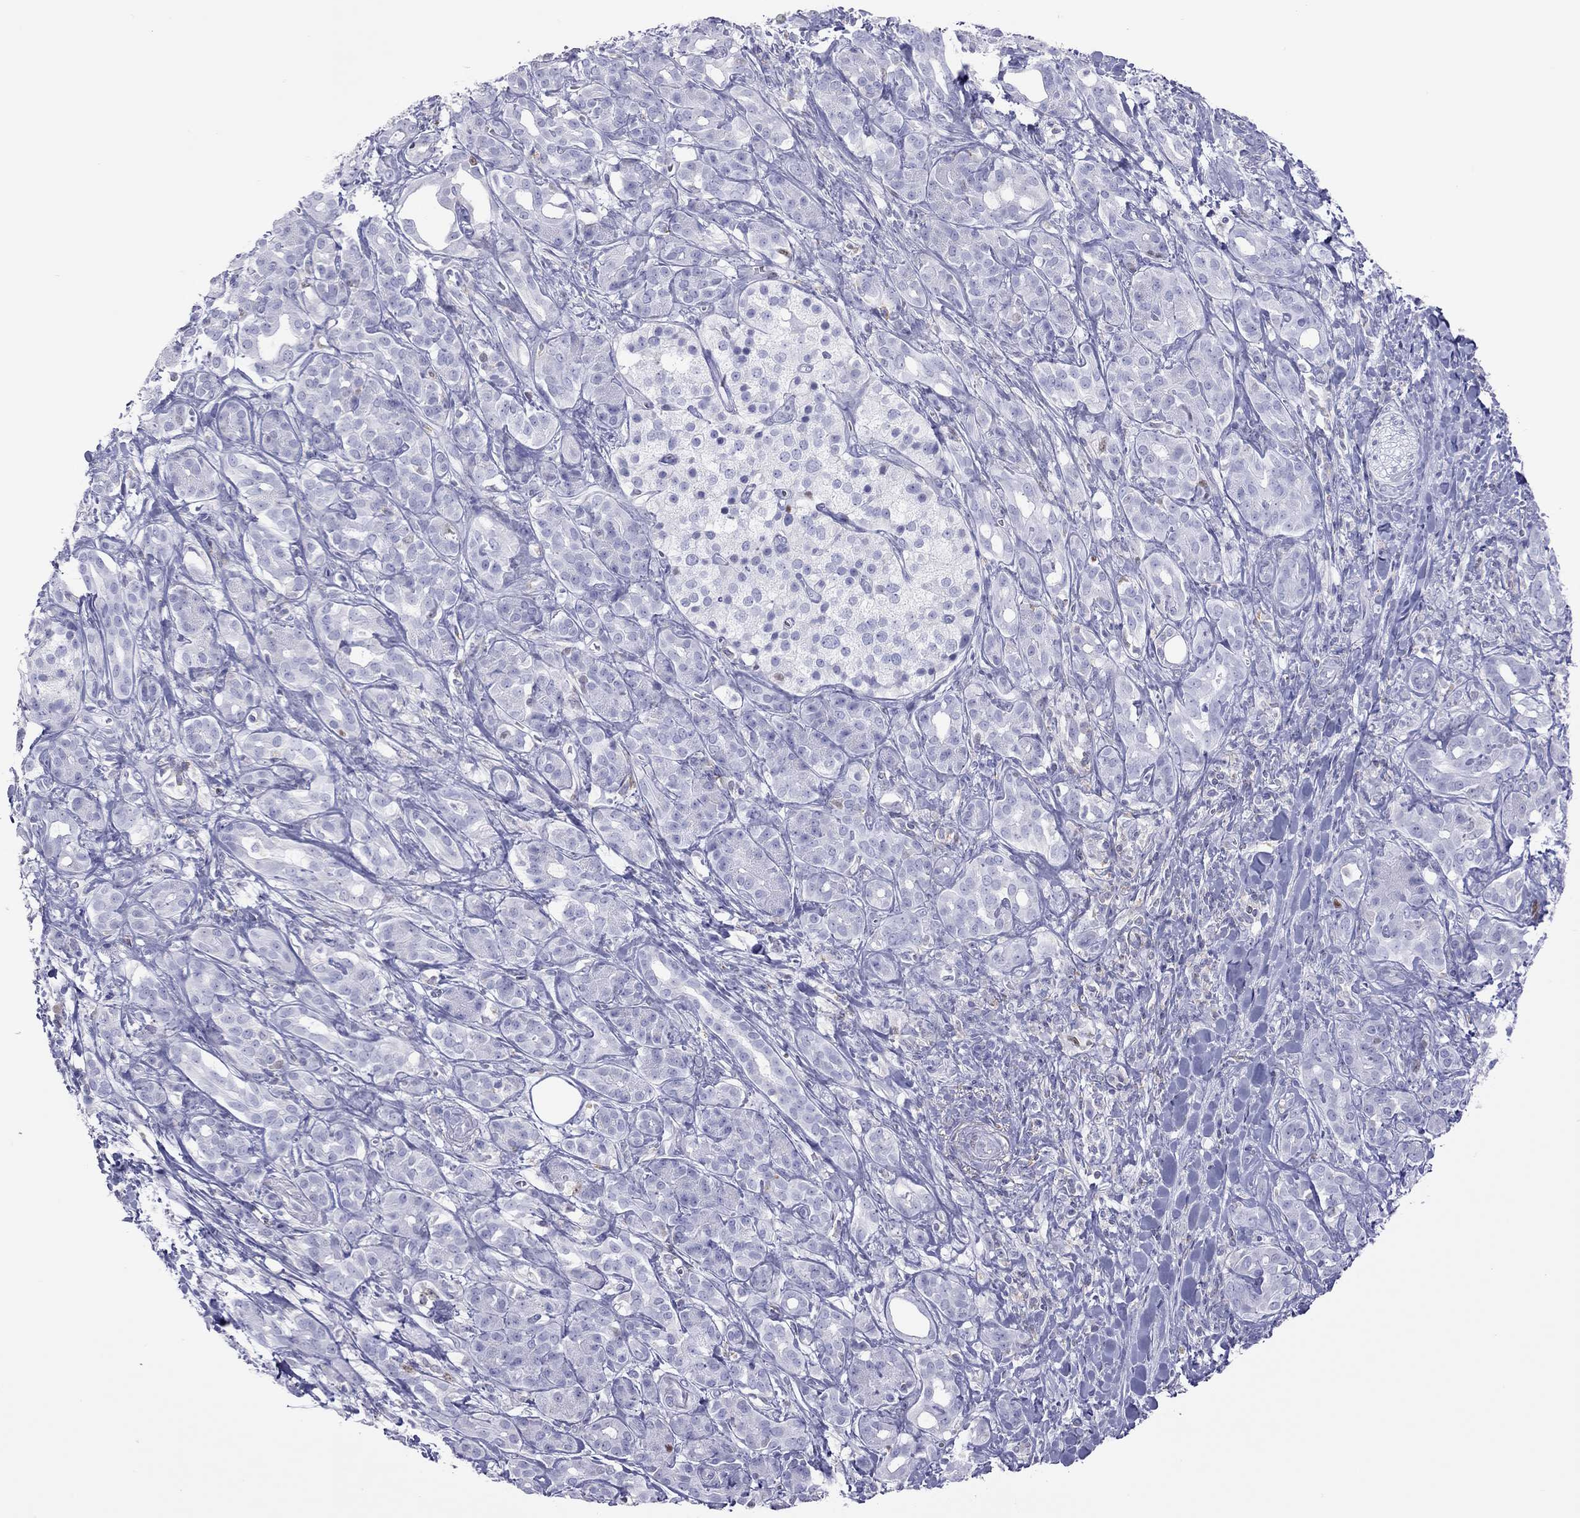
{"staining": {"intensity": "negative", "quantity": "none", "location": "none"}, "tissue": "pancreatic cancer", "cell_type": "Tumor cells", "image_type": "cancer", "snomed": [{"axis": "morphology", "description": "Adenocarcinoma, NOS"}, {"axis": "topography", "description": "Pancreas"}], "caption": "DAB immunohistochemical staining of pancreatic adenocarcinoma exhibits no significant positivity in tumor cells. Nuclei are stained in blue.", "gene": "STAG3", "patient": {"sex": "male", "age": 61}}